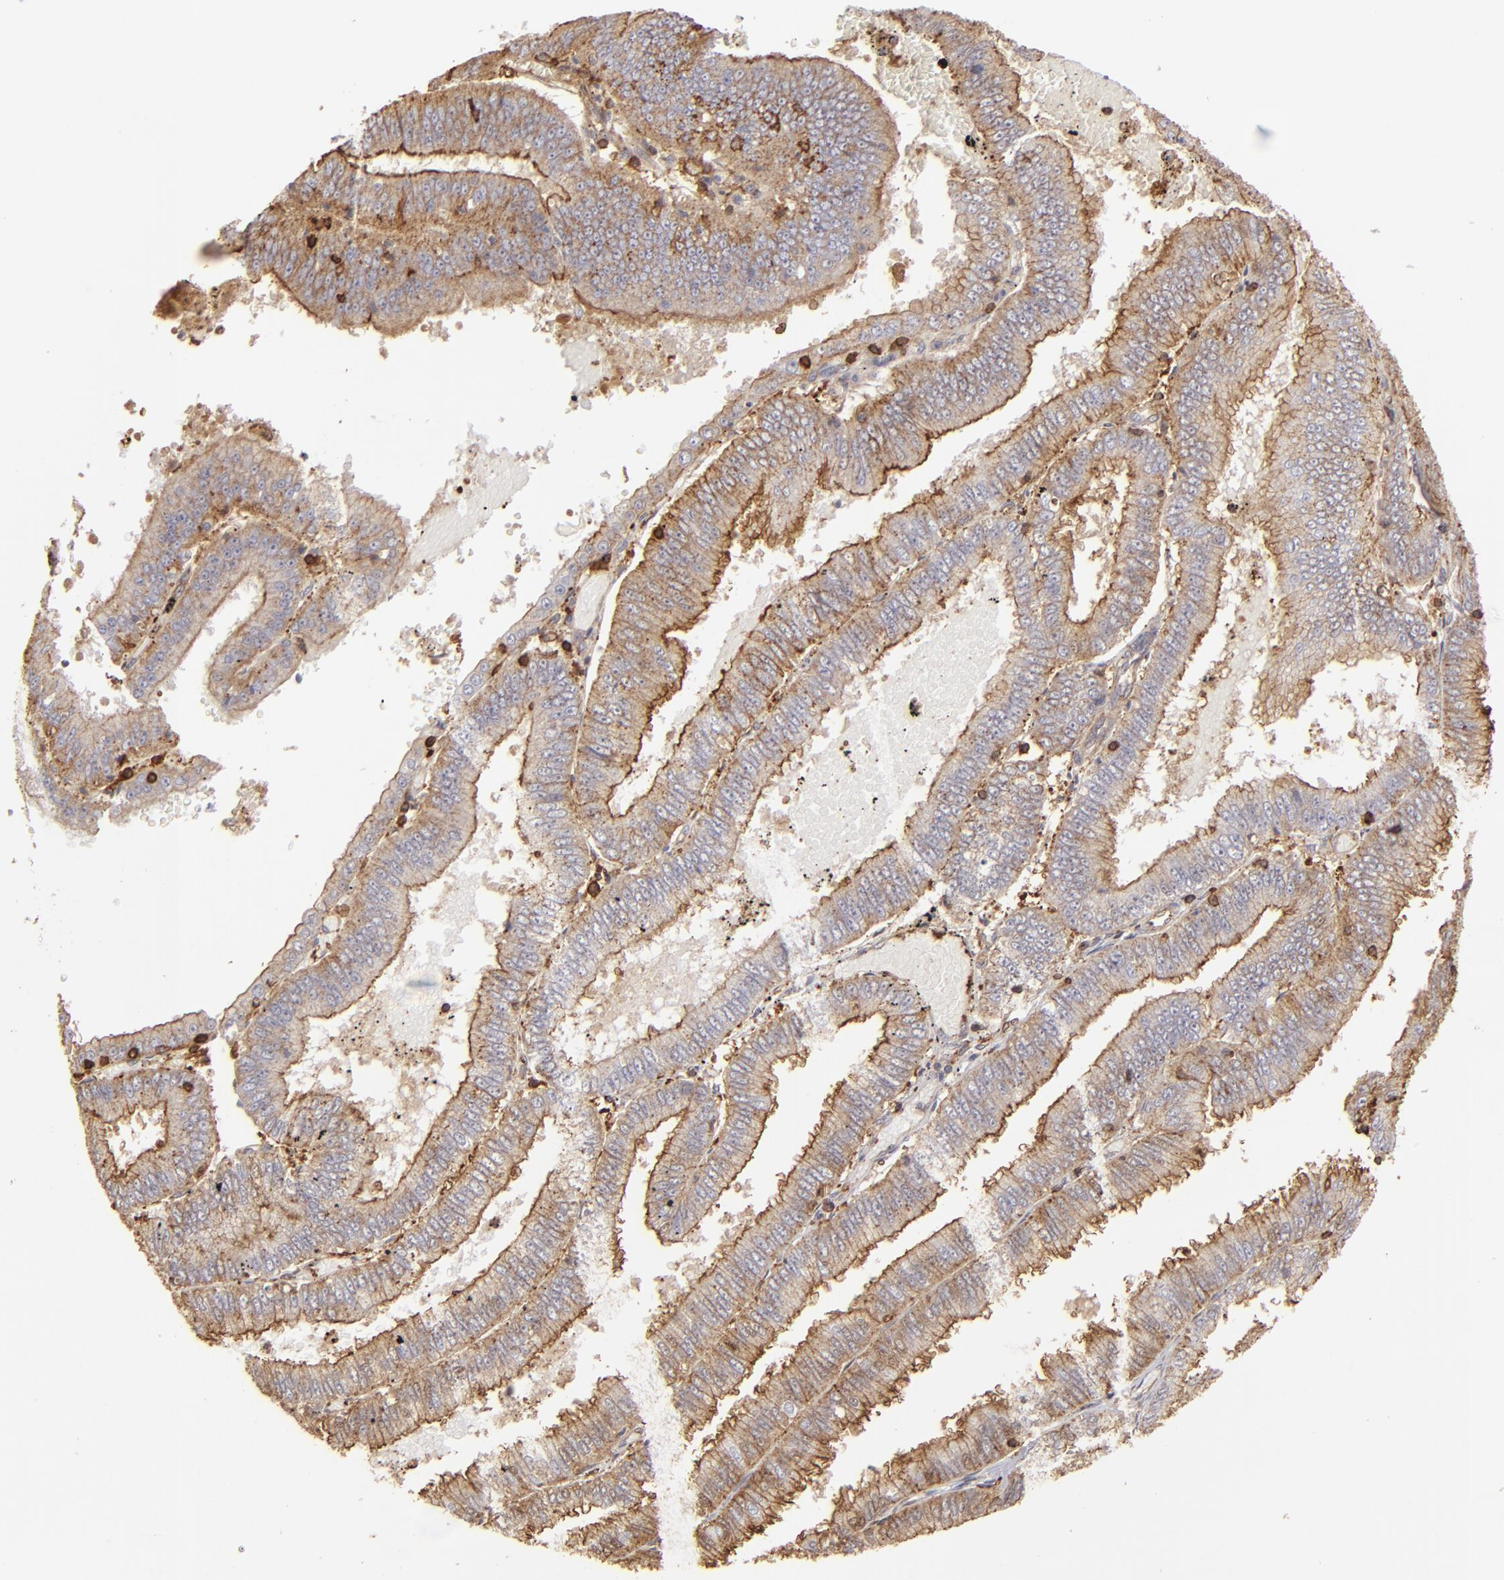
{"staining": {"intensity": "moderate", "quantity": ">75%", "location": "cytoplasmic/membranous"}, "tissue": "endometrial cancer", "cell_type": "Tumor cells", "image_type": "cancer", "snomed": [{"axis": "morphology", "description": "Adenocarcinoma, NOS"}, {"axis": "topography", "description": "Endometrium"}], "caption": "IHC of human endometrial cancer exhibits medium levels of moderate cytoplasmic/membranous expression in about >75% of tumor cells.", "gene": "ACTB", "patient": {"sex": "female", "age": 66}}